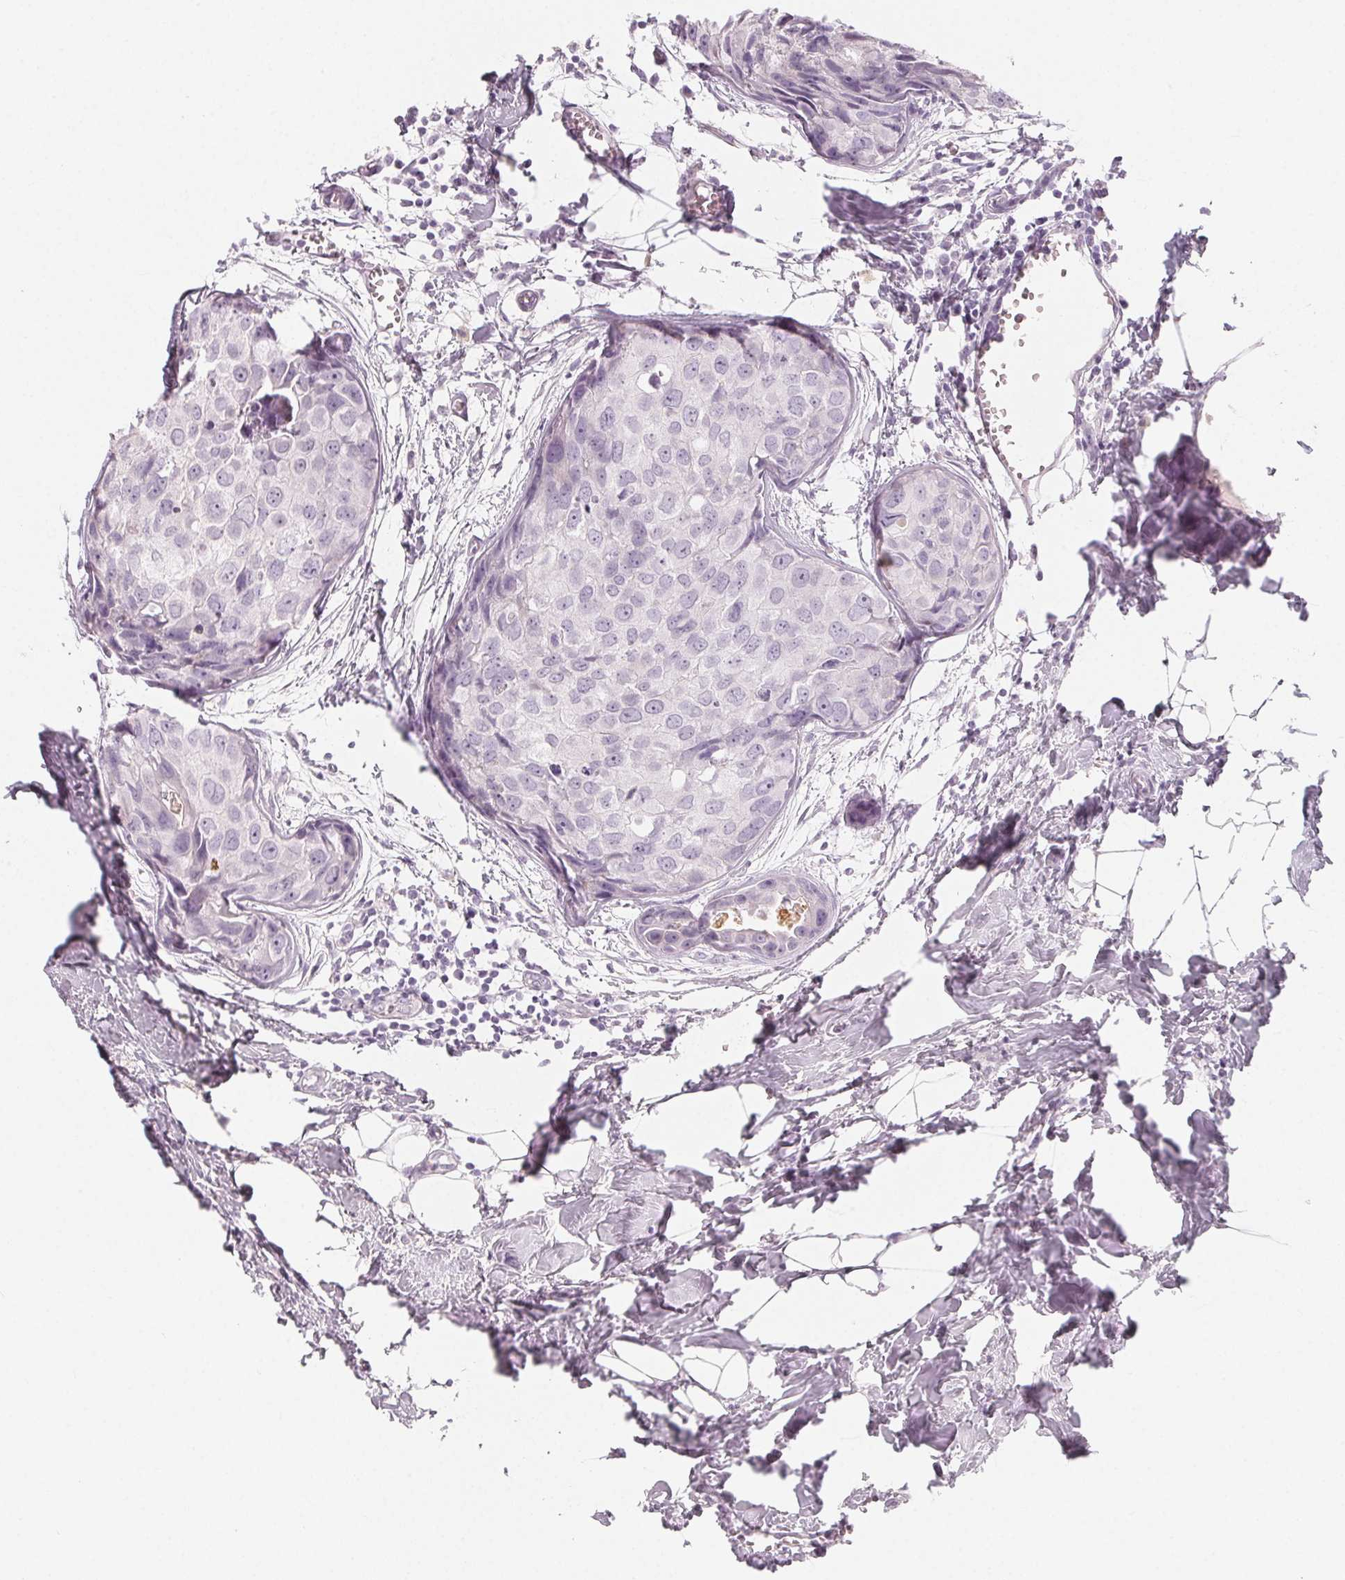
{"staining": {"intensity": "negative", "quantity": "none", "location": "none"}, "tissue": "breast cancer", "cell_type": "Tumor cells", "image_type": "cancer", "snomed": [{"axis": "morphology", "description": "Duct carcinoma"}, {"axis": "topography", "description": "Breast"}], "caption": "A high-resolution micrograph shows immunohistochemistry (IHC) staining of breast cancer, which exhibits no significant staining in tumor cells.", "gene": "SH3GL2", "patient": {"sex": "female", "age": 38}}